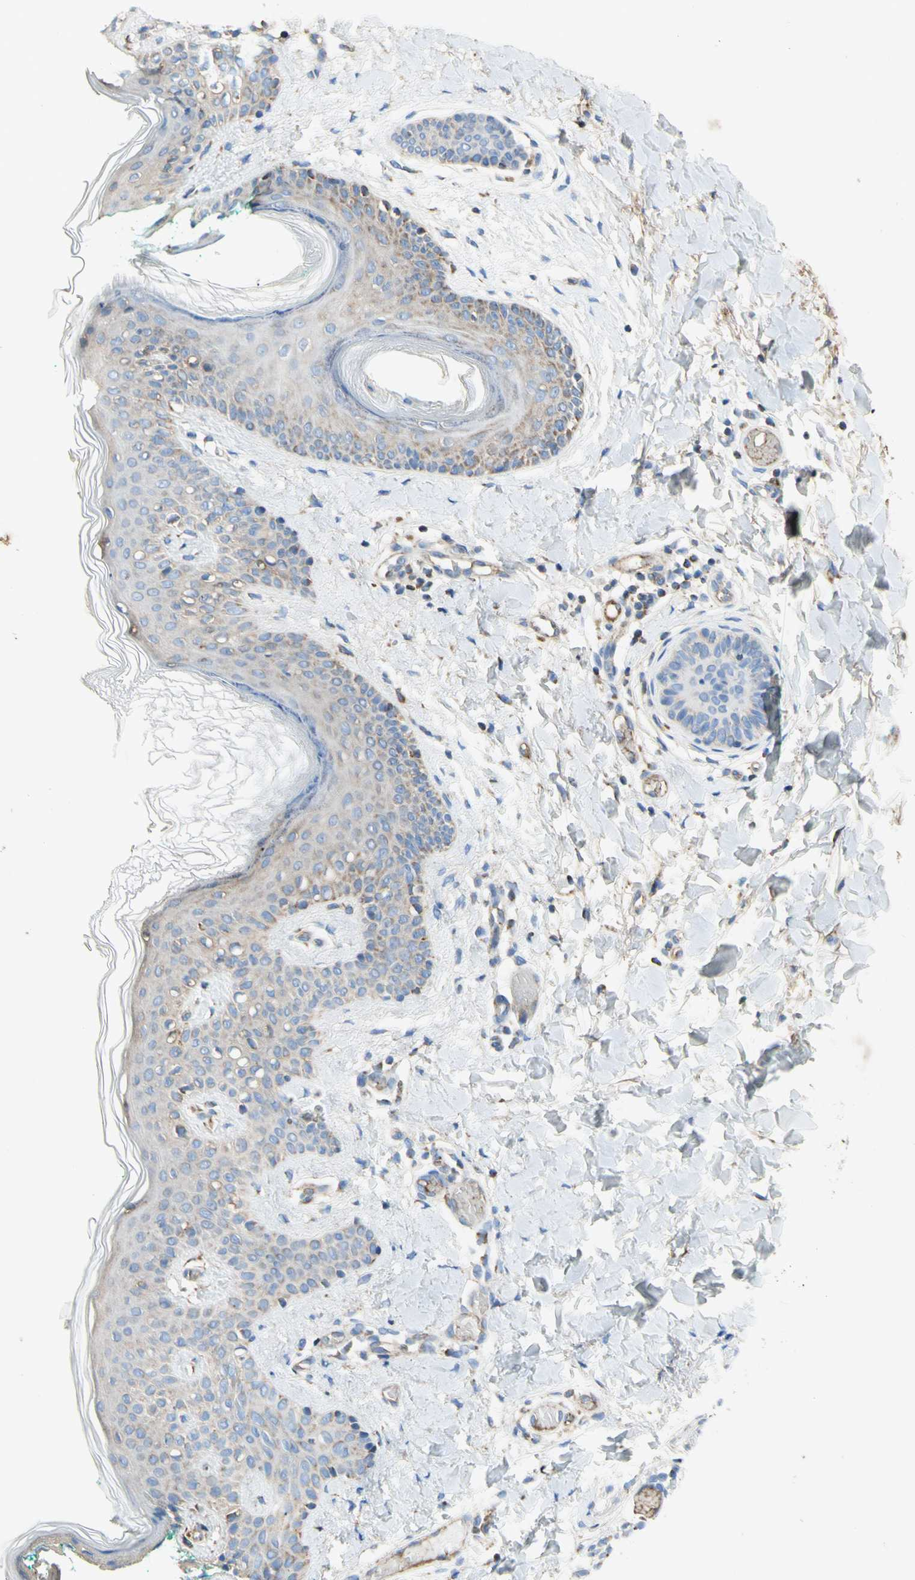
{"staining": {"intensity": "moderate", "quantity": ">75%", "location": "cytoplasmic/membranous"}, "tissue": "skin", "cell_type": "Fibroblasts", "image_type": "normal", "snomed": [{"axis": "morphology", "description": "Normal tissue, NOS"}, {"axis": "topography", "description": "Skin"}], "caption": "Skin was stained to show a protein in brown. There is medium levels of moderate cytoplasmic/membranous positivity in about >75% of fibroblasts.", "gene": "SDHB", "patient": {"sex": "male", "age": 16}}